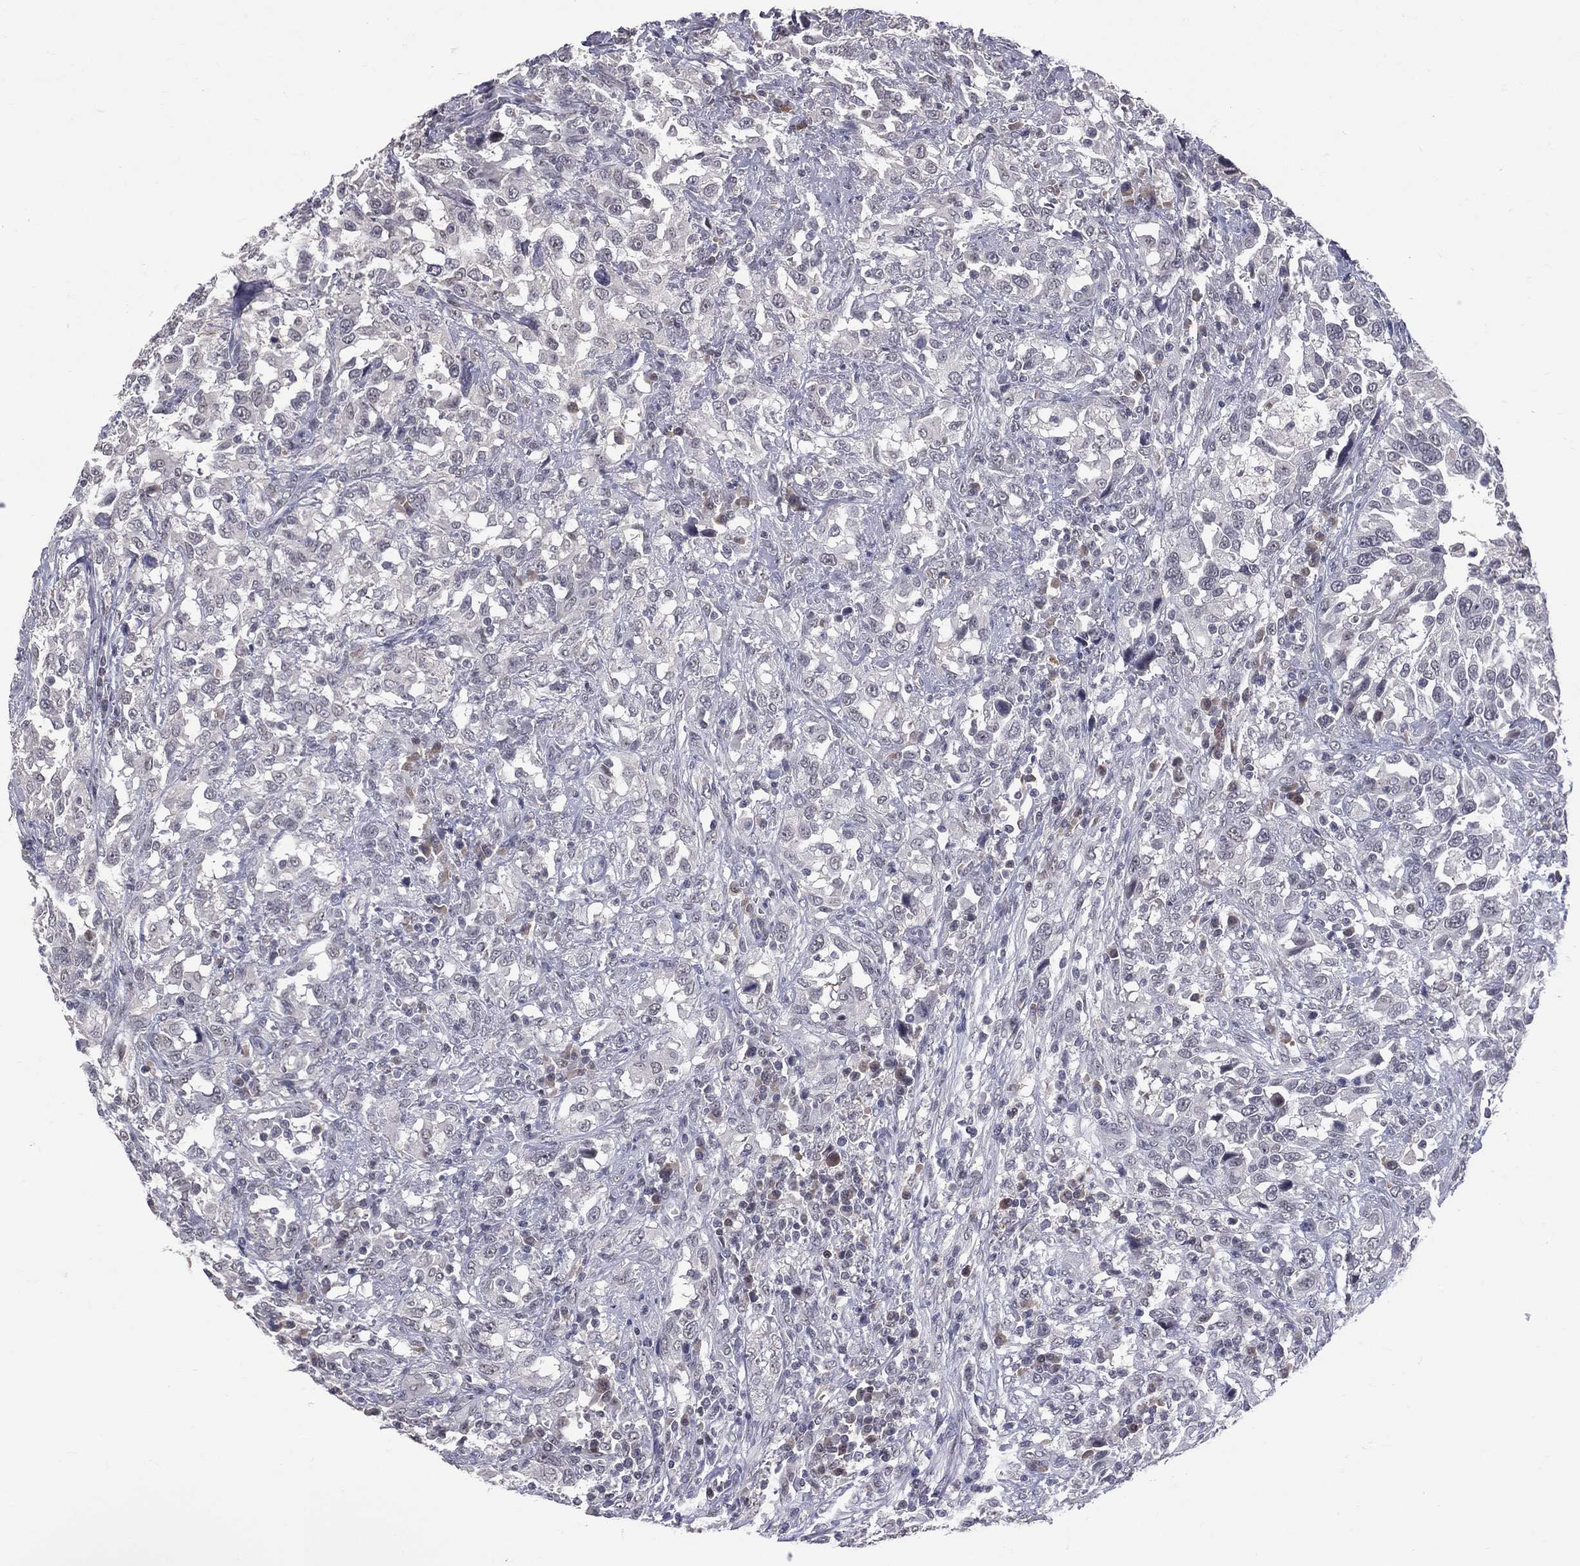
{"staining": {"intensity": "negative", "quantity": "none", "location": "none"}, "tissue": "urothelial cancer", "cell_type": "Tumor cells", "image_type": "cancer", "snomed": [{"axis": "morphology", "description": "Urothelial carcinoma, NOS"}, {"axis": "morphology", "description": "Urothelial carcinoma, High grade"}, {"axis": "topography", "description": "Urinary bladder"}], "caption": "Immunohistochemistry (IHC) histopathology image of human urothelial cancer stained for a protein (brown), which exhibits no positivity in tumor cells.", "gene": "DSG4", "patient": {"sex": "female", "age": 64}}